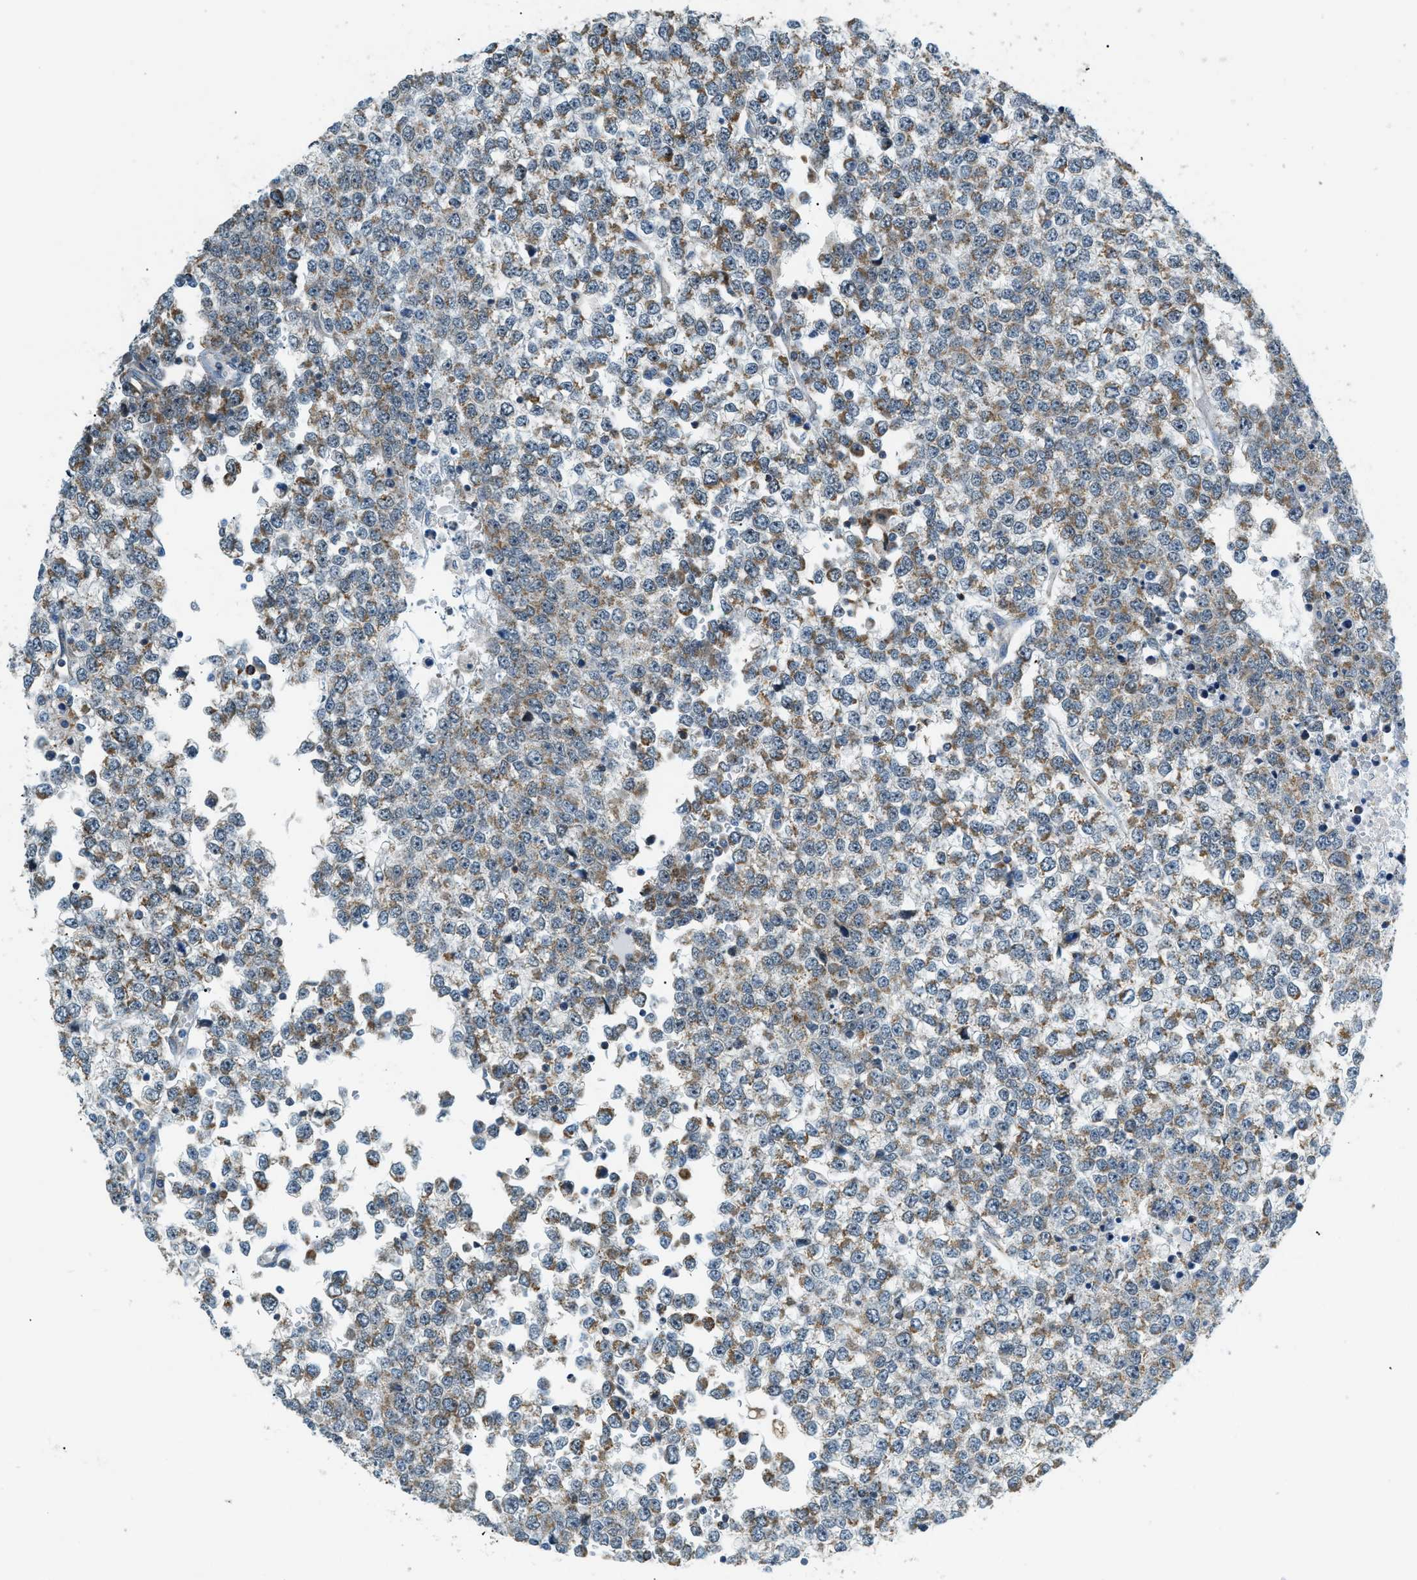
{"staining": {"intensity": "moderate", "quantity": "25%-75%", "location": "cytoplasmic/membranous"}, "tissue": "testis cancer", "cell_type": "Tumor cells", "image_type": "cancer", "snomed": [{"axis": "morphology", "description": "Seminoma, NOS"}, {"axis": "topography", "description": "Testis"}], "caption": "Seminoma (testis) stained with DAB immunohistochemistry demonstrates medium levels of moderate cytoplasmic/membranous staining in about 25%-75% of tumor cells.", "gene": "PIGG", "patient": {"sex": "male", "age": 65}}